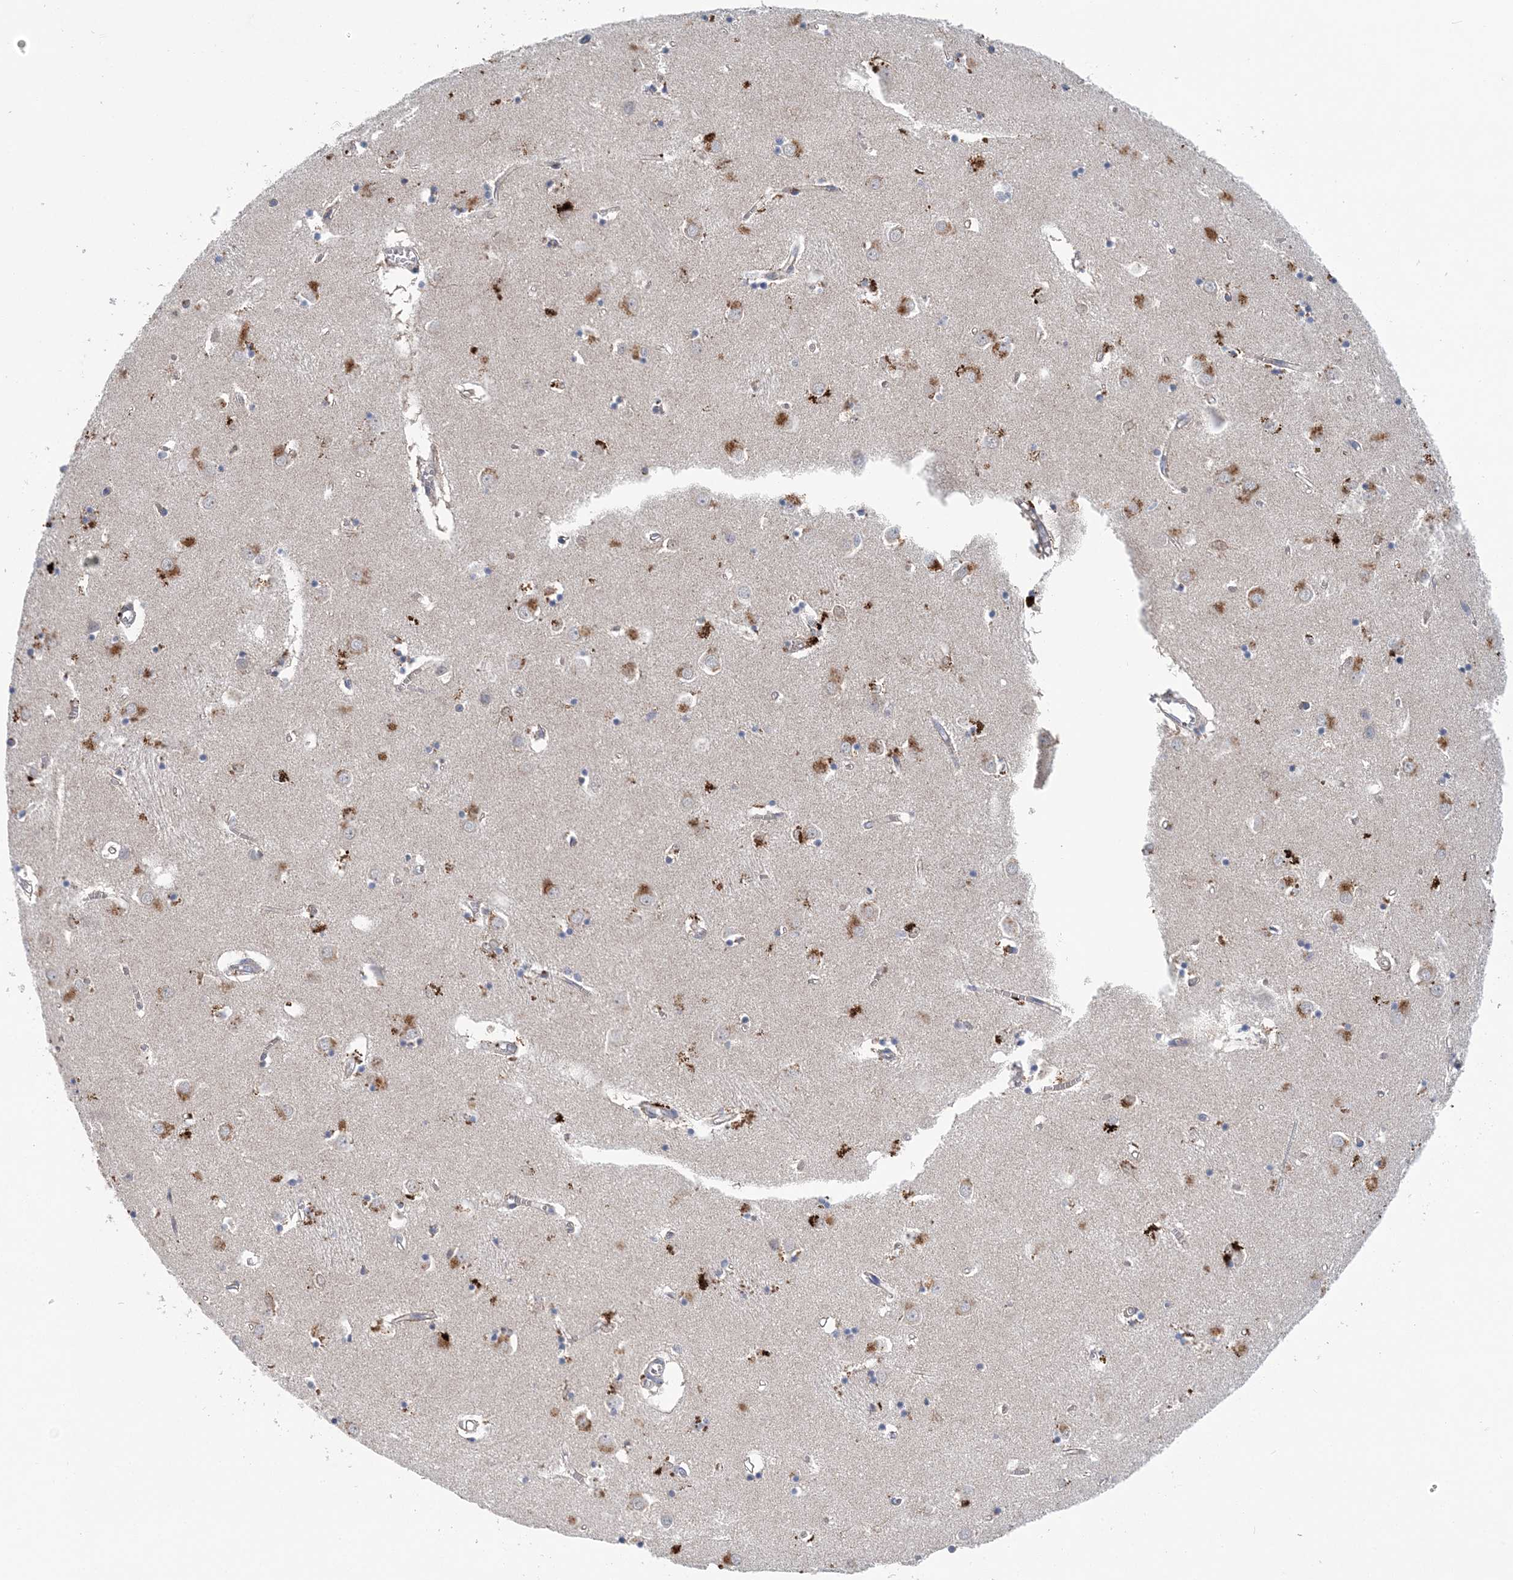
{"staining": {"intensity": "negative", "quantity": "none", "location": "none"}, "tissue": "caudate", "cell_type": "Glial cells", "image_type": "normal", "snomed": [{"axis": "morphology", "description": "Normal tissue, NOS"}, {"axis": "topography", "description": "Lateral ventricle wall"}], "caption": "High power microscopy photomicrograph of an immunohistochemistry histopathology image of normal caudate, revealing no significant staining in glial cells.", "gene": "COPE", "patient": {"sex": "male", "age": 70}}